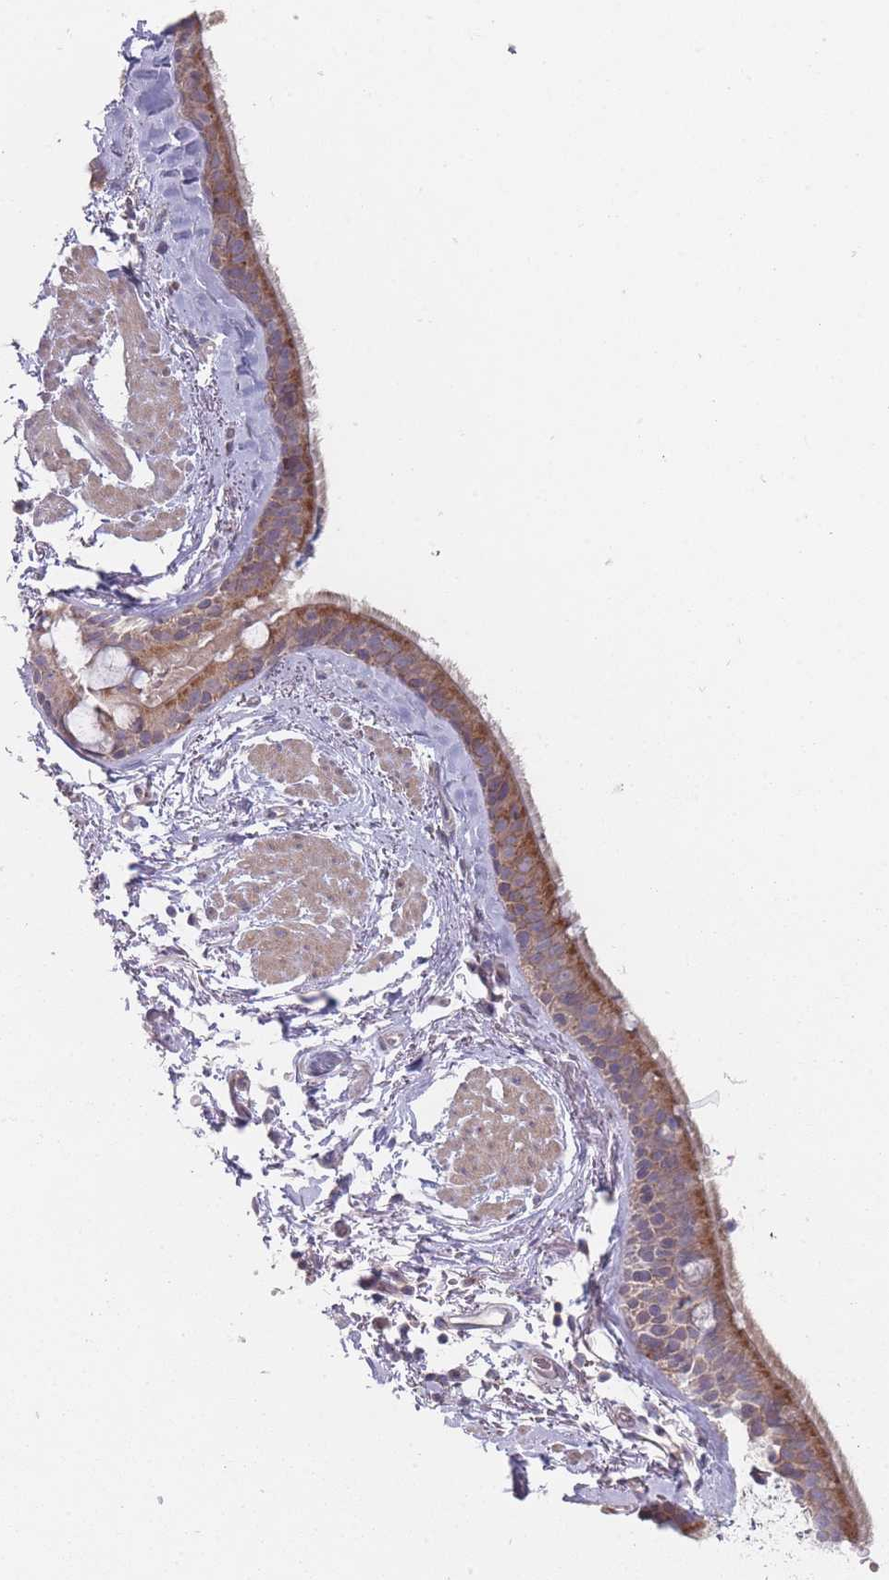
{"staining": {"intensity": "moderate", "quantity": "25%-75%", "location": "cytoplasmic/membranous"}, "tissue": "bronchus", "cell_type": "Respiratory epithelial cells", "image_type": "normal", "snomed": [{"axis": "morphology", "description": "Normal tissue, NOS"}, {"axis": "topography", "description": "Lymph node"}, {"axis": "topography", "description": "Cartilage tissue"}, {"axis": "topography", "description": "Bronchus"}], "caption": "Protein staining by immunohistochemistry (IHC) shows moderate cytoplasmic/membranous positivity in approximately 25%-75% of respiratory epithelial cells in benign bronchus. The staining was performed using DAB, with brown indicating positive protein expression. Nuclei are stained blue with hematoxylin.", "gene": "PCDH12", "patient": {"sex": "female", "age": 70}}